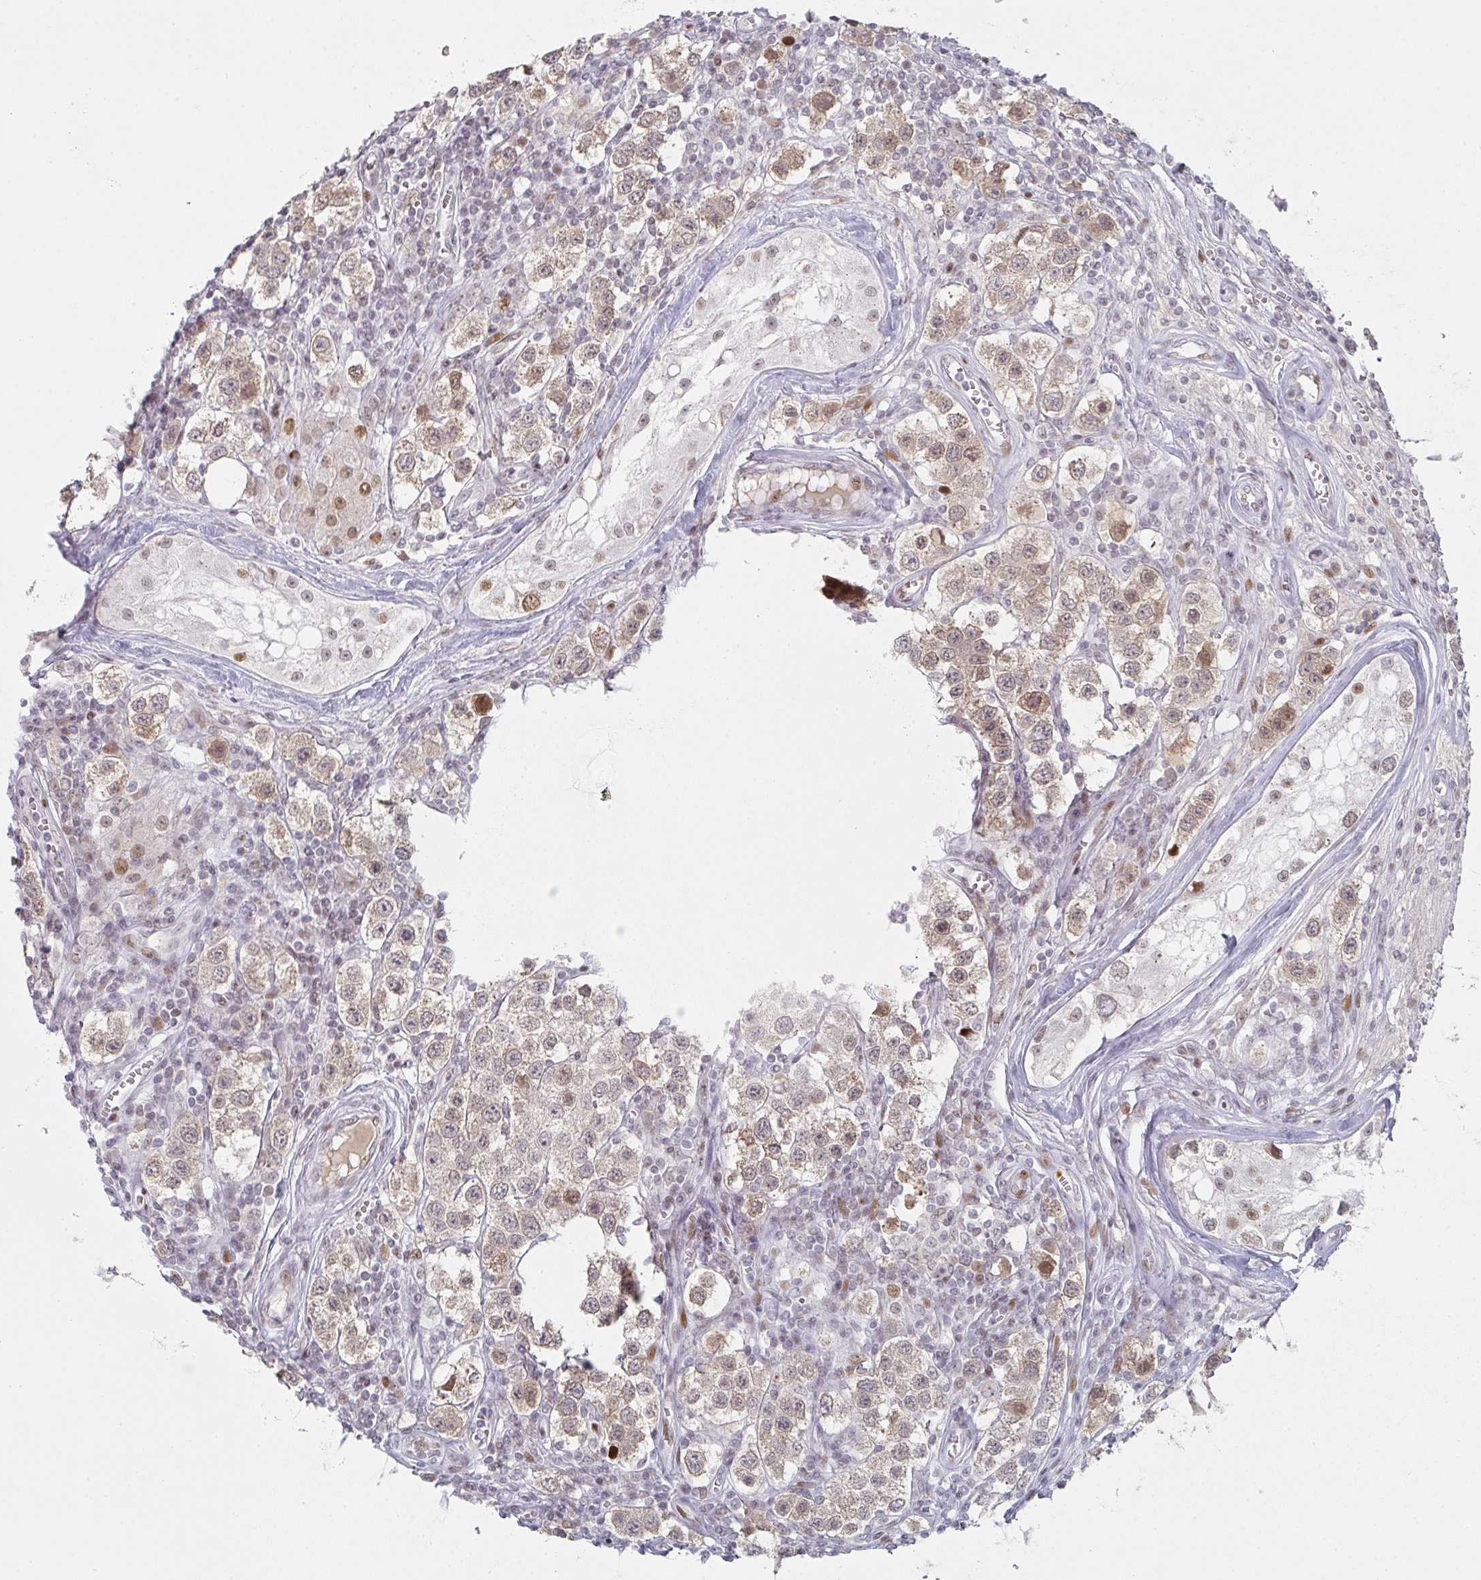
{"staining": {"intensity": "weak", "quantity": ">75%", "location": "nuclear"}, "tissue": "testis cancer", "cell_type": "Tumor cells", "image_type": "cancer", "snomed": [{"axis": "morphology", "description": "Seminoma, NOS"}, {"axis": "topography", "description": "Testis"}], "caption": "Human seminoma (testis) stained for a protein (brown) reveals weak nuclear positive expression in about >75% of tumor cells.", "gene": "LIN54", "patient": {"sex": "male", "age": 34}}